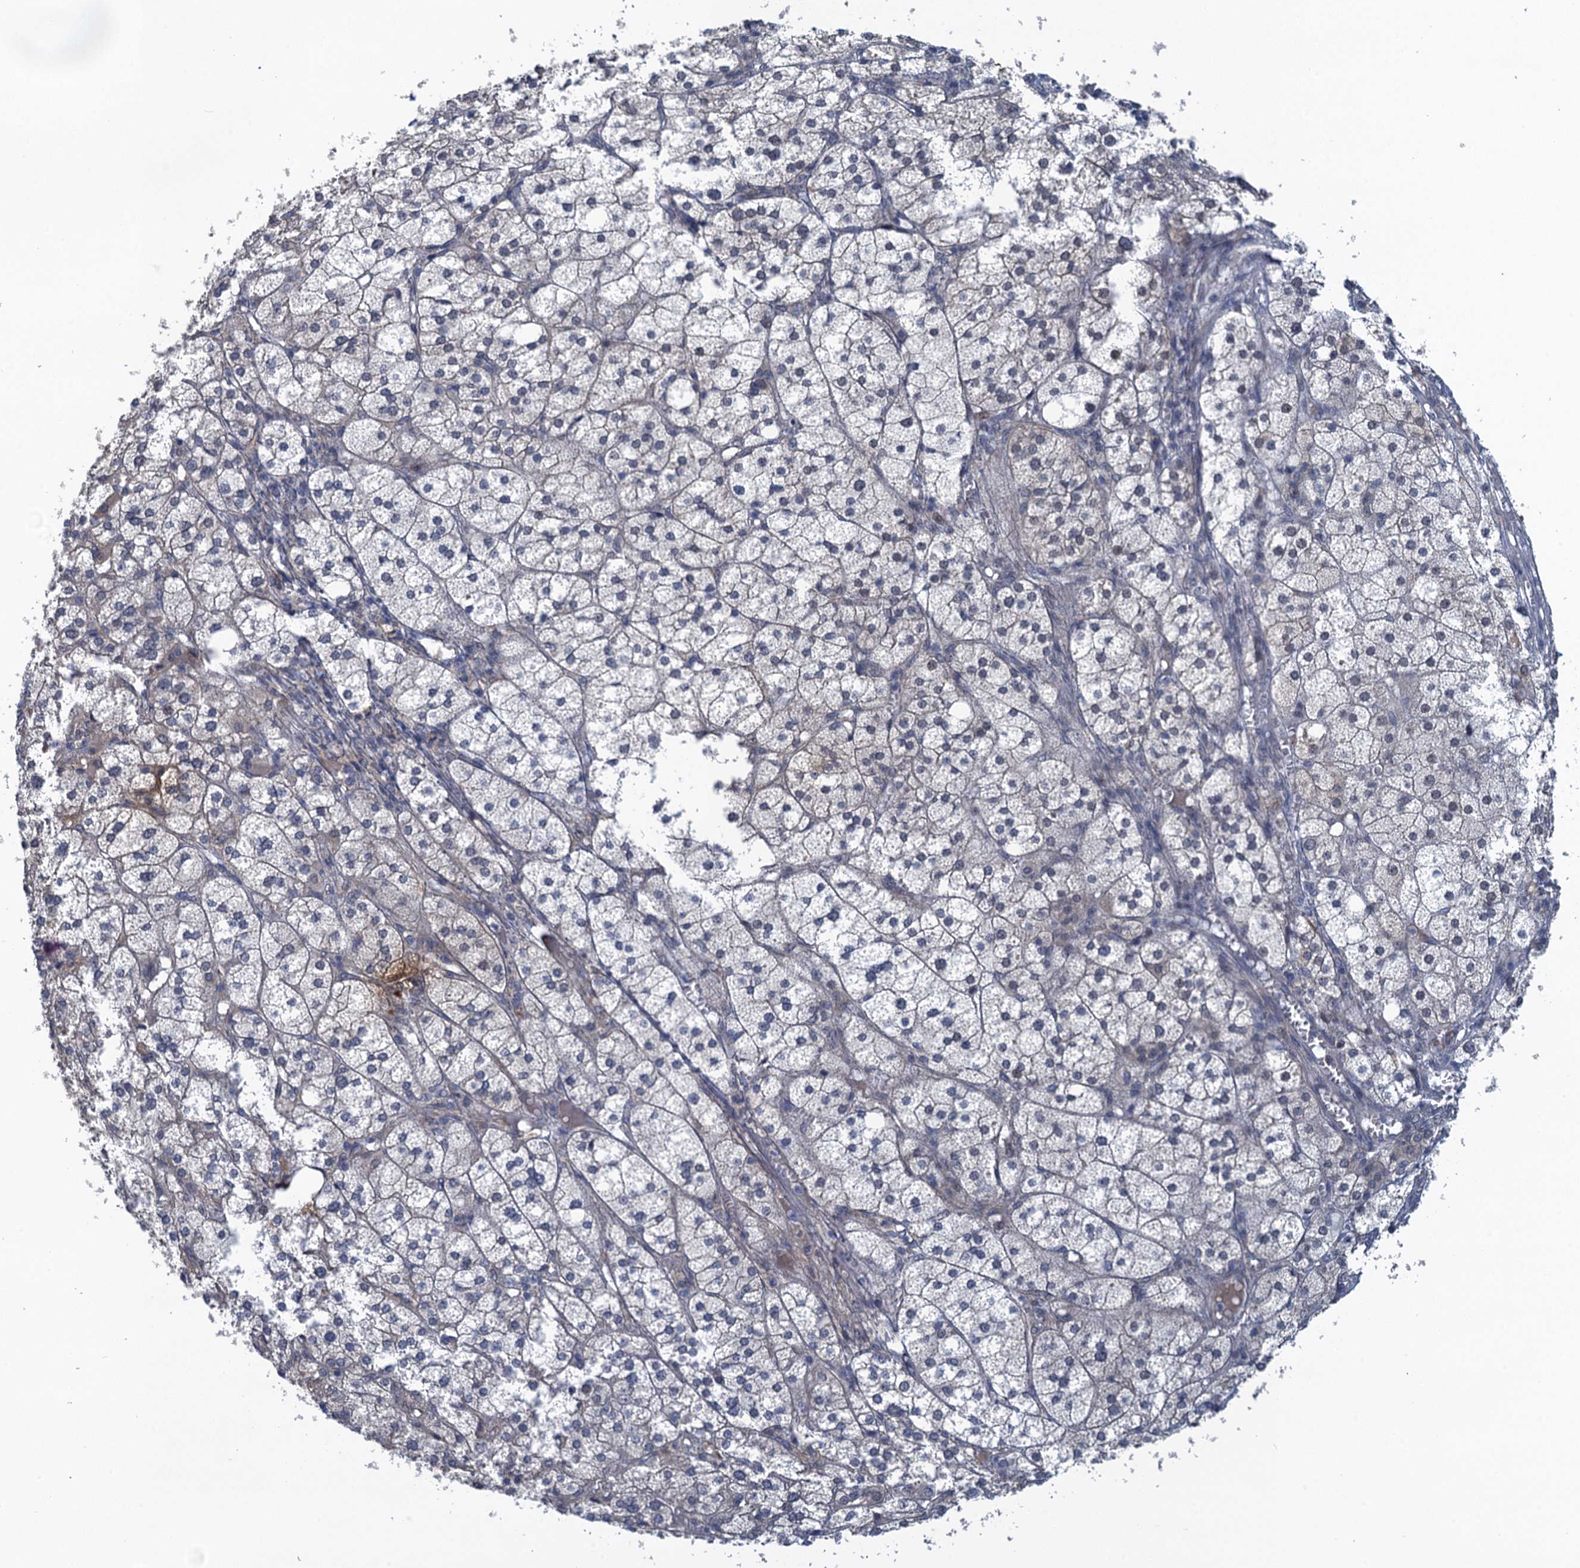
{"staining": {"intensity": "moderate", "quantity": "<25%", "location": "nuclear"}, "tissue": "adrenal gland", "cell_type": "Glandular cells", "image_type": "normal", "snomed": [{"axis": "morphology", "description": "Normal tissue, NOS"}, {"axis": "topography", "description": "Adrenal gland"}], "caption": "Brown immunohistochemical staining in normal human adrenal gland reveals moderate nuclear staining in about <25% of glandular cells.", "gene": "MRFAP1", "patient": {"sex": "female", "age": 61}}